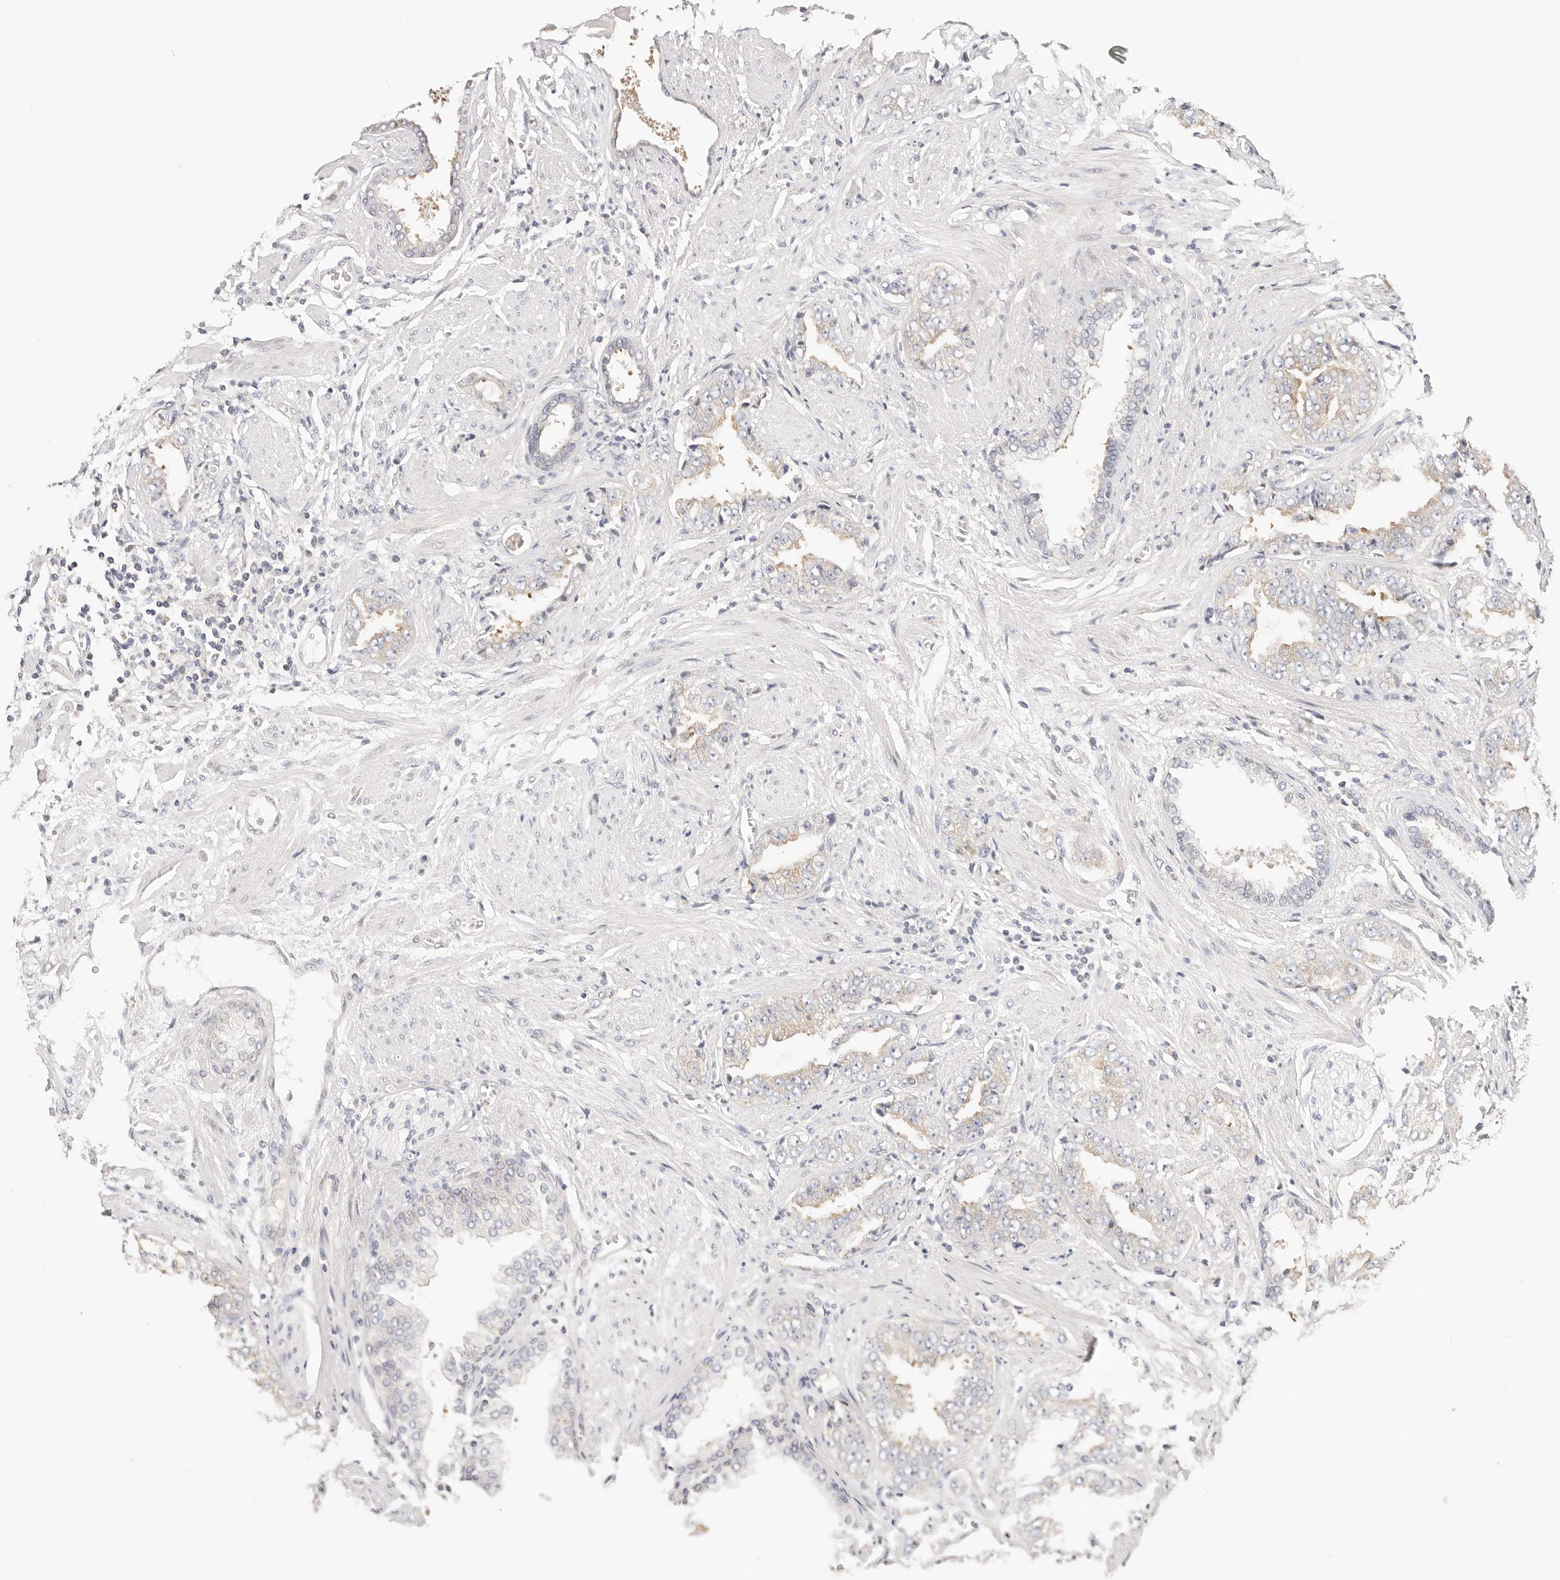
{"staining": {"intensity": "weak", "quantity": "<25%", "location": "cytoplasmic/membranous"}, "tissue": "prostate cancer", "cell_type": "Tumor cells", "image_type": "cancer", "snomed": [{"axis": "morphology", "description": "Adenocarcinoma, High grade"}, {"axis": "topography", "description": "Prostate"}], "caption": "High magnification brightfield microscopy of prostate cancer stained with DAB (3,3'-diaminobenzidine) (brown) and counterstained with hematoxylin (blue): tumor cells show no significant positivity. (DAB (3,3'-diaminobenzidine) immunohistochemistry, high magnification).", "gene": "KCMF1", "patient": {"sex": "male", "age": 71}}